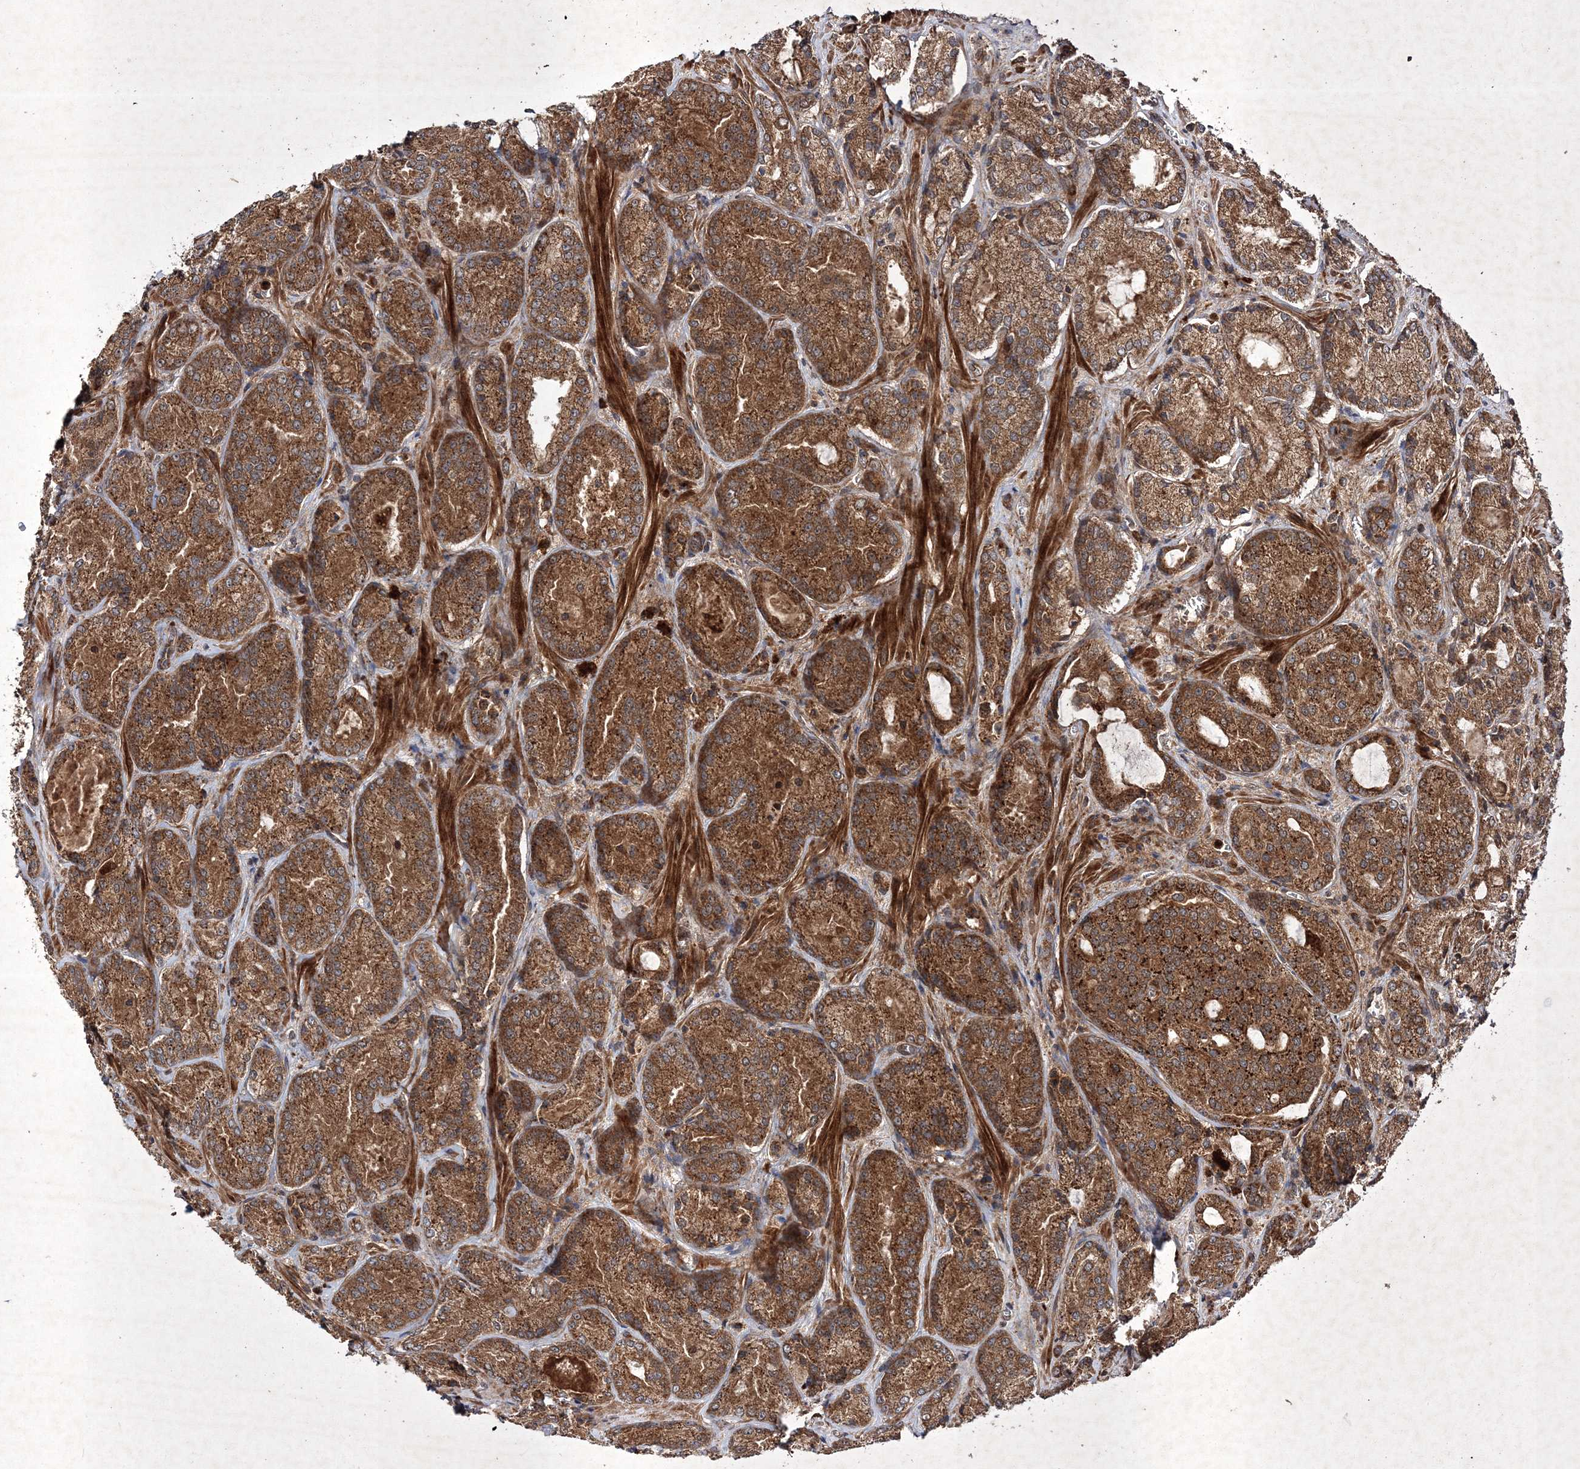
{"staining": {"intensity": "moderate", "quantity": ">75%", "location": "cytoplasmic/membranous"}, "tissue": "prostate cancer", "cell_type": "Tumor cells", "image_type": "cancer", "snomed": [{"axis": "morphology", "description": "Adenocarcinoma, Low grade"}, {"axis": "topography", "description": "Prostate"}], "caption": "Prostate low-grade adenocarcinoma stained with a brown dye demonstrates moderate cytoplasmic/membranous positive positivity in approximately >75% of tumor cells.", "gene": "DNAJC13", "patient": {"sex": "male", "age": 74}}